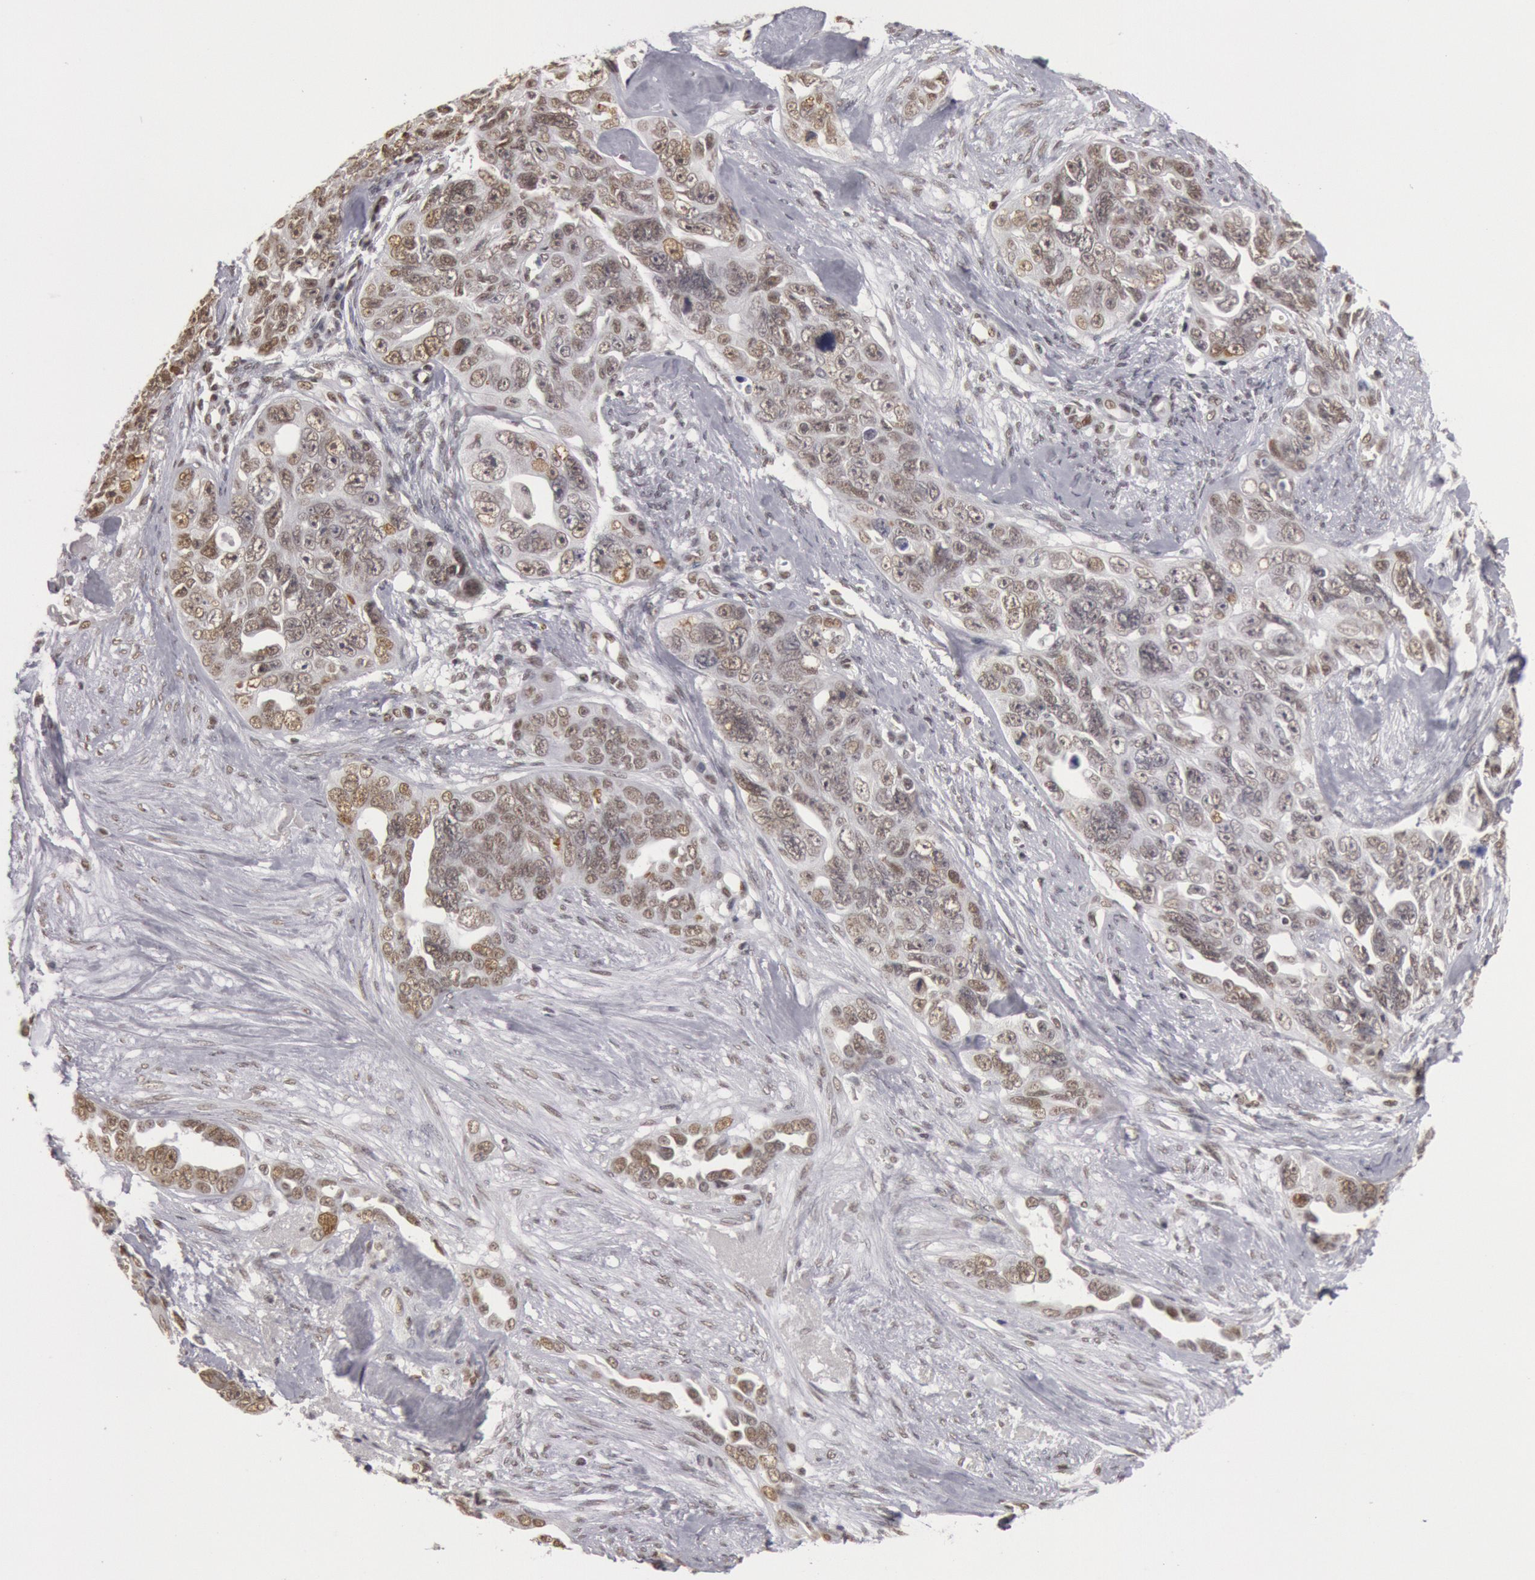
{"staining": {"intensity": "moderate", "quantity": ">75%", "location": "nuclear"}, "tissue": "ovarian cancer", "cell_type": "Tumor cells", "image_type": "cancer", "snomed": [{"axis": "morphology", "description": "Cystadenocarcinoma, serous, NOS"}, {"axis": "topography", "description": "Ovary"}], "caption": "A micrograph of ovarian serous cystadenocarcinoma stained for a protein displays moderate nuclear brown staining in tumor cells.", "gene": "ESS2", "patient": {"sex": "female", "age": 63}}